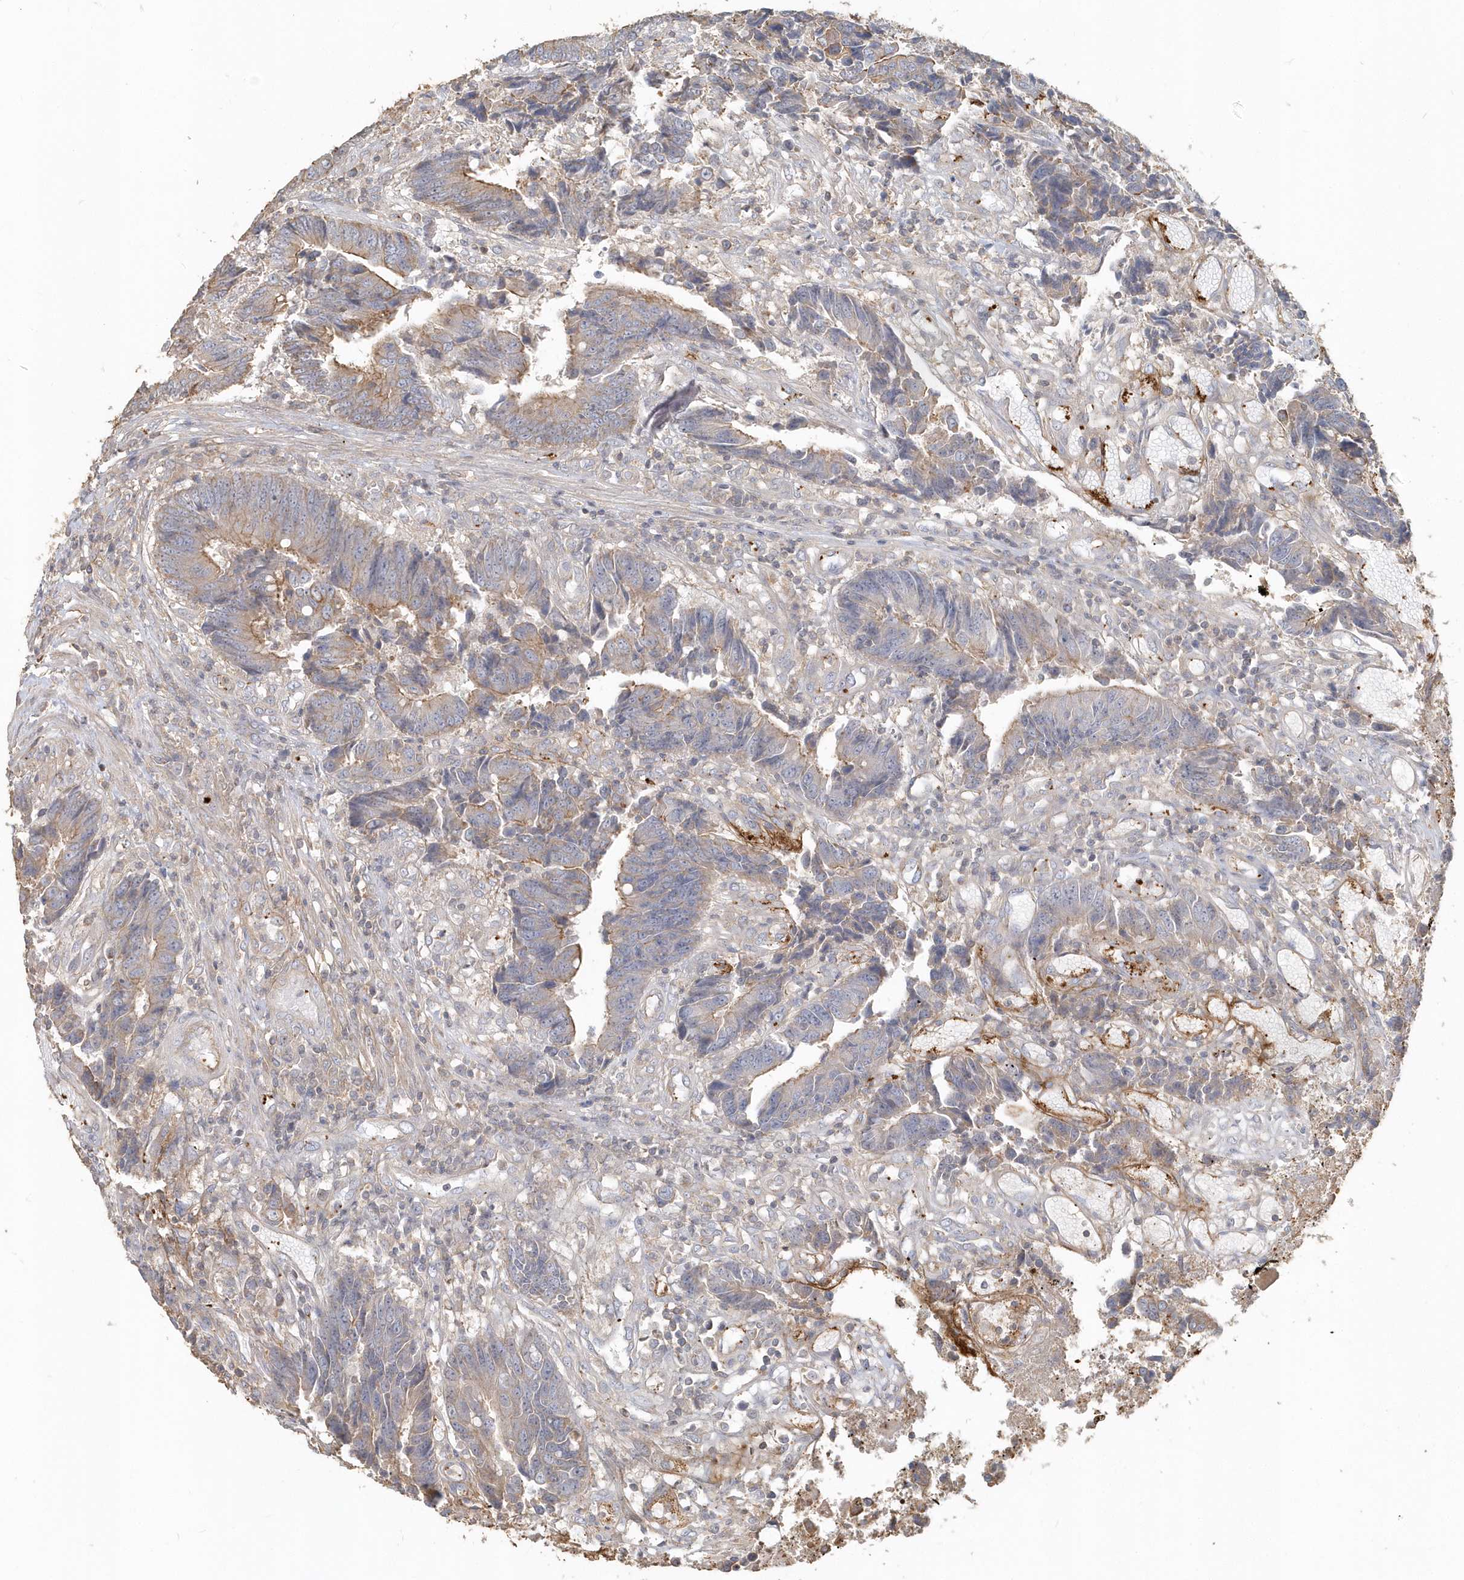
{"staining": {"intensity": "moderate", "quantity": "25%-75%", "location": "cytoplasmic/membranous"}, "tissue": "colorectal cancer", "cell_type": "Tumor cells", "image_type": "cancer", "snomed": [{"axis": "morphology", "description": "Adenocarcinoma, NOS"}, {"axis": "topography", "description": "Rectum"}], "caption": "High-power microscopy captured an immunohistochemistry (IHC) histopathology image of colorectal cancer, revealing moderate cytoplasmic/membranous staining in approximately 25%-75% of tumor cells. (brown staining indicates protein expression, while blue staining denotes nuclei).", "gene": "MMRN1", "patient": {"sex": "male", "age": 84}}